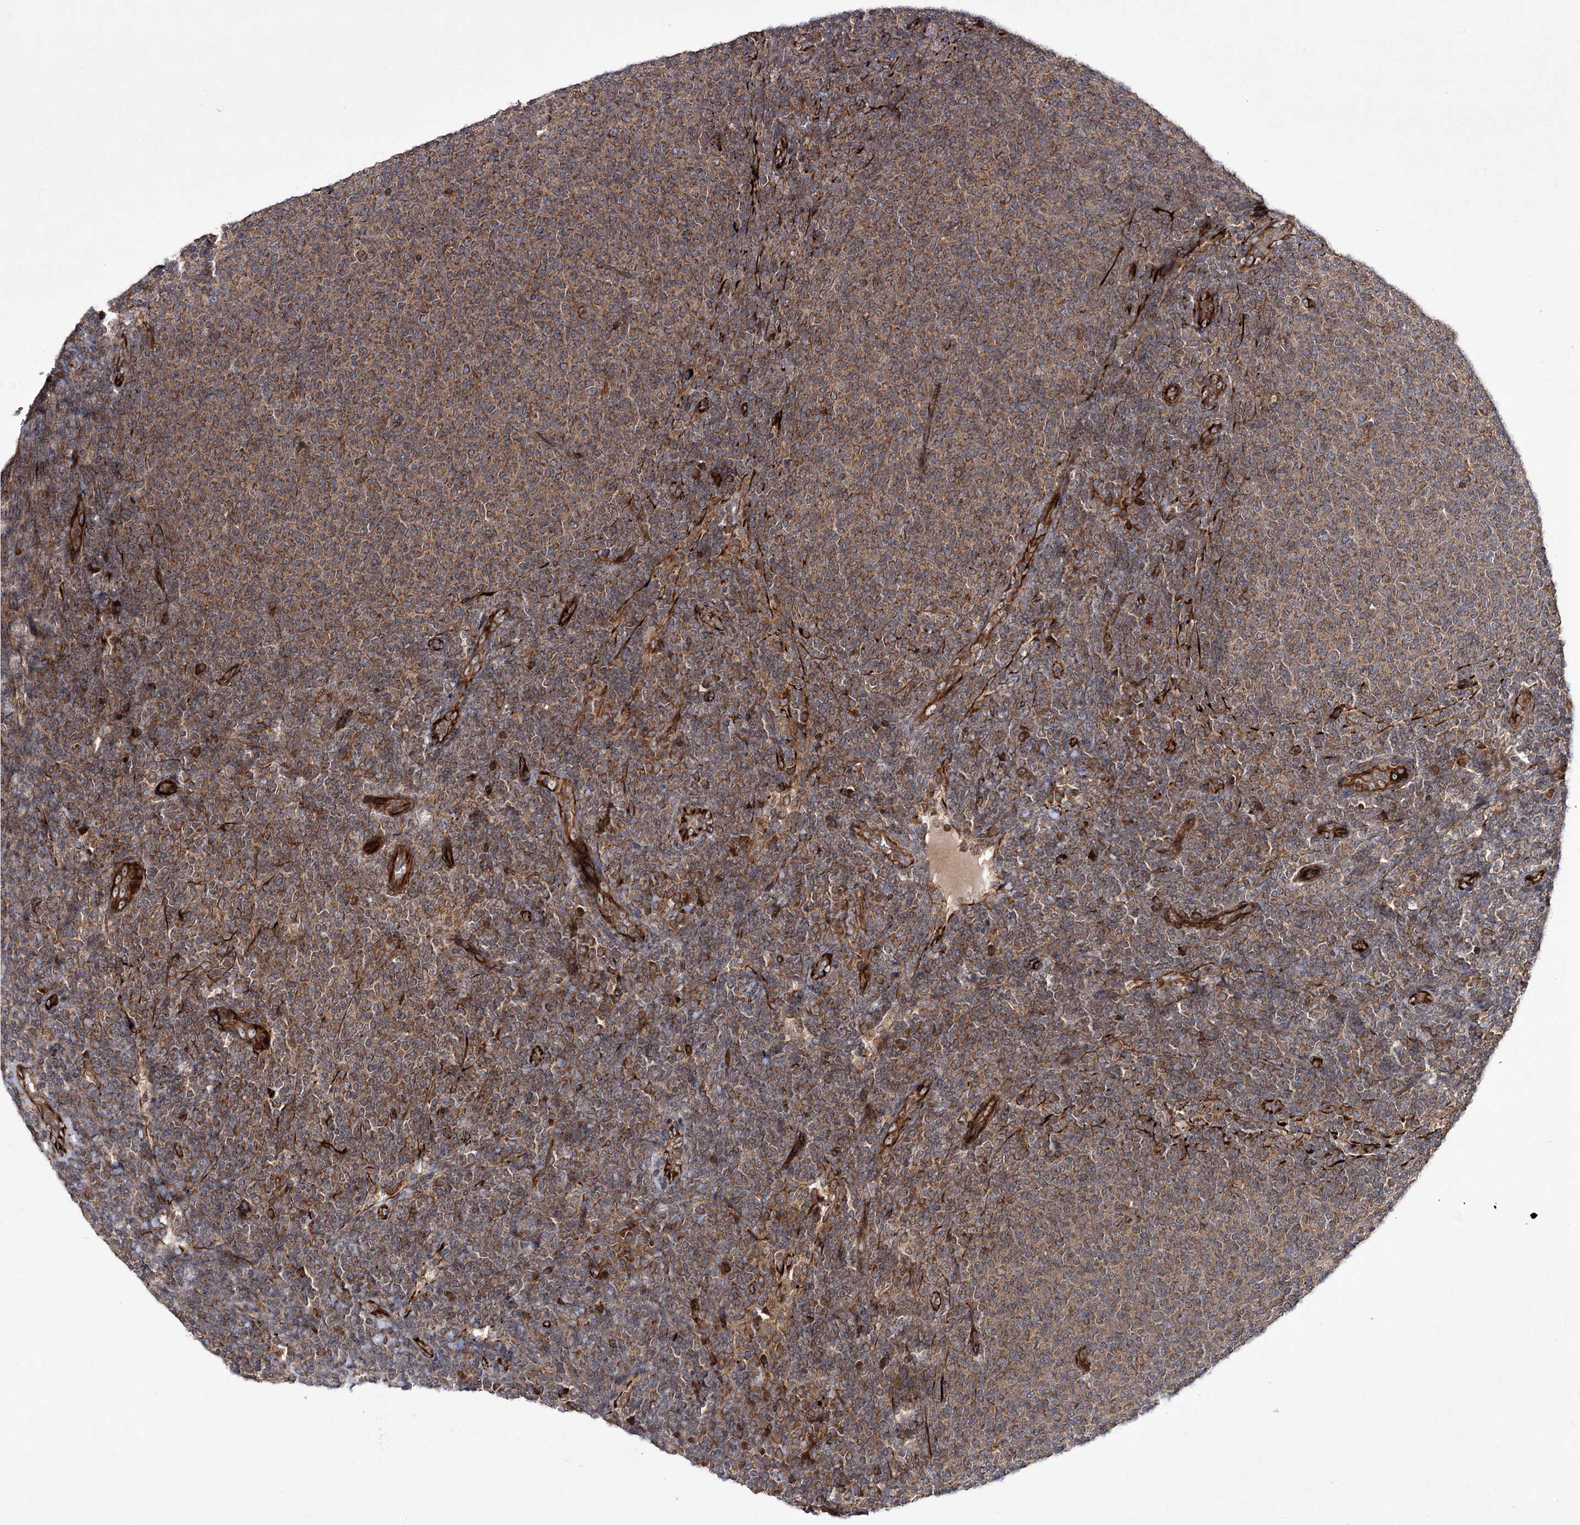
{"staining": {"intensity": "moderate", "quantity": ">75%", "location": "cytoplasmic/membranous"}, "tissue": "lymphoma", "cell_type": "Tumor cells", "image_type": "cancer", "snomed": [{"axis": "morphology", "description": "Malignant lymphoma, non-Hodgkin's type, Low grade"}, {"axis": "topography", "description": "Lymph node"}], "caption": "Immunohistochemical staining of human low-grade malignant lymphoma, non-Hodgkin's type demonstrates medium levels of moderate cytoplasmic/membranous protein positivity in approximately >75% of tumor cells.", "gene": "HECTD2", "patient": {"sex": "male", "age": 66}}